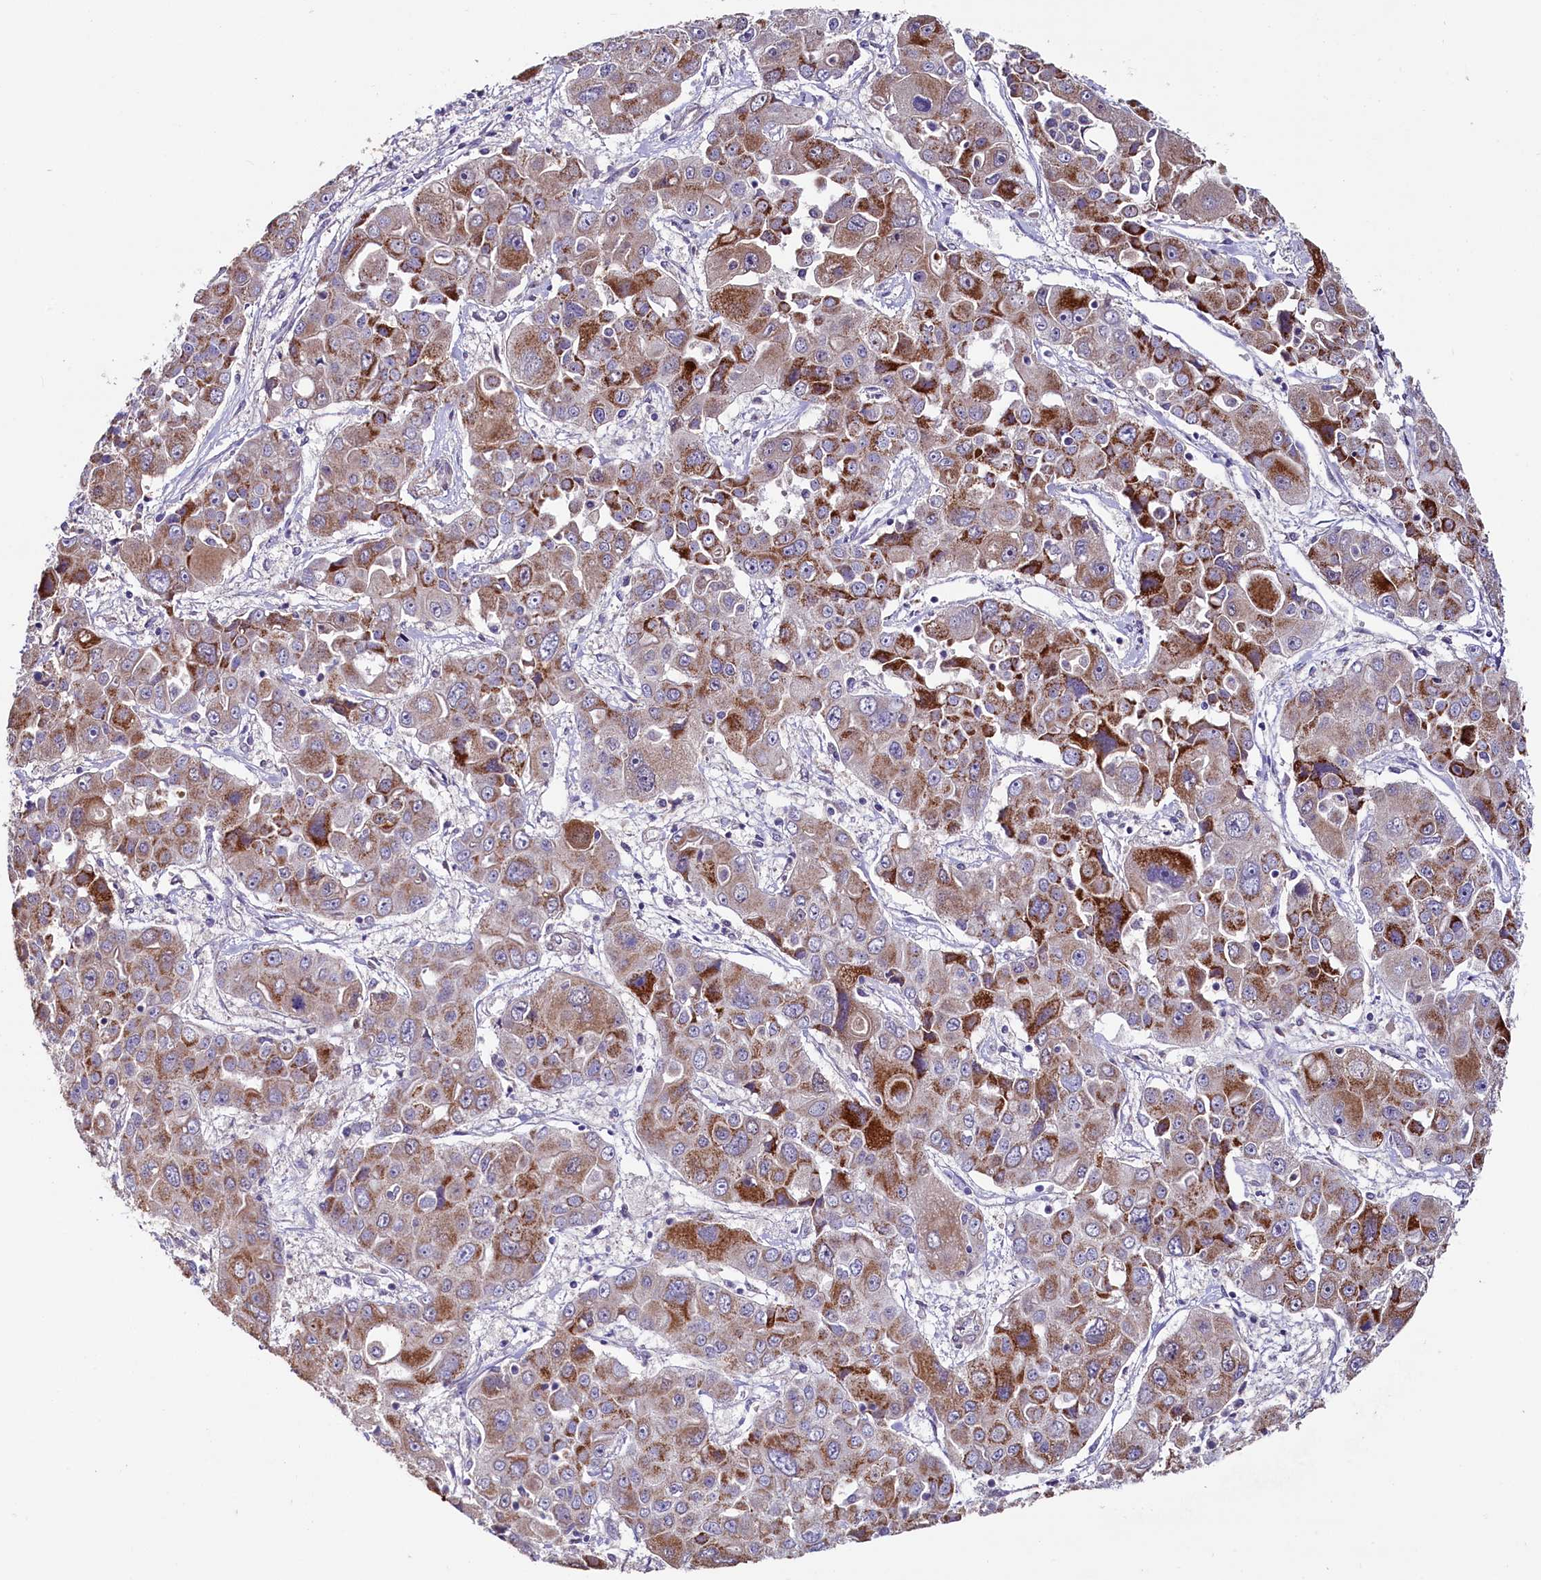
{"staining": {"intensity": "strong", "quantity": ">75%", "location": "cytoplasmic/membranous"}, "tissue": "liver cancer", "cell_type": "Tumor cells", "image_type": "cancer", "snomed": [{"axis": "morphology", "description": "Cholangiocarcinoma"}, {"axis": "topography", "description": "Liver"}], "caption": "IHC image of cholangiocarcinoma (liver) stained for a protein (brown), which exhibits high levels of strong cytoplasmic/membranous expression in about >75% of tumor cells.", "gene": "SLC39A6", "patient": {"sex": "male", "age": 67}}